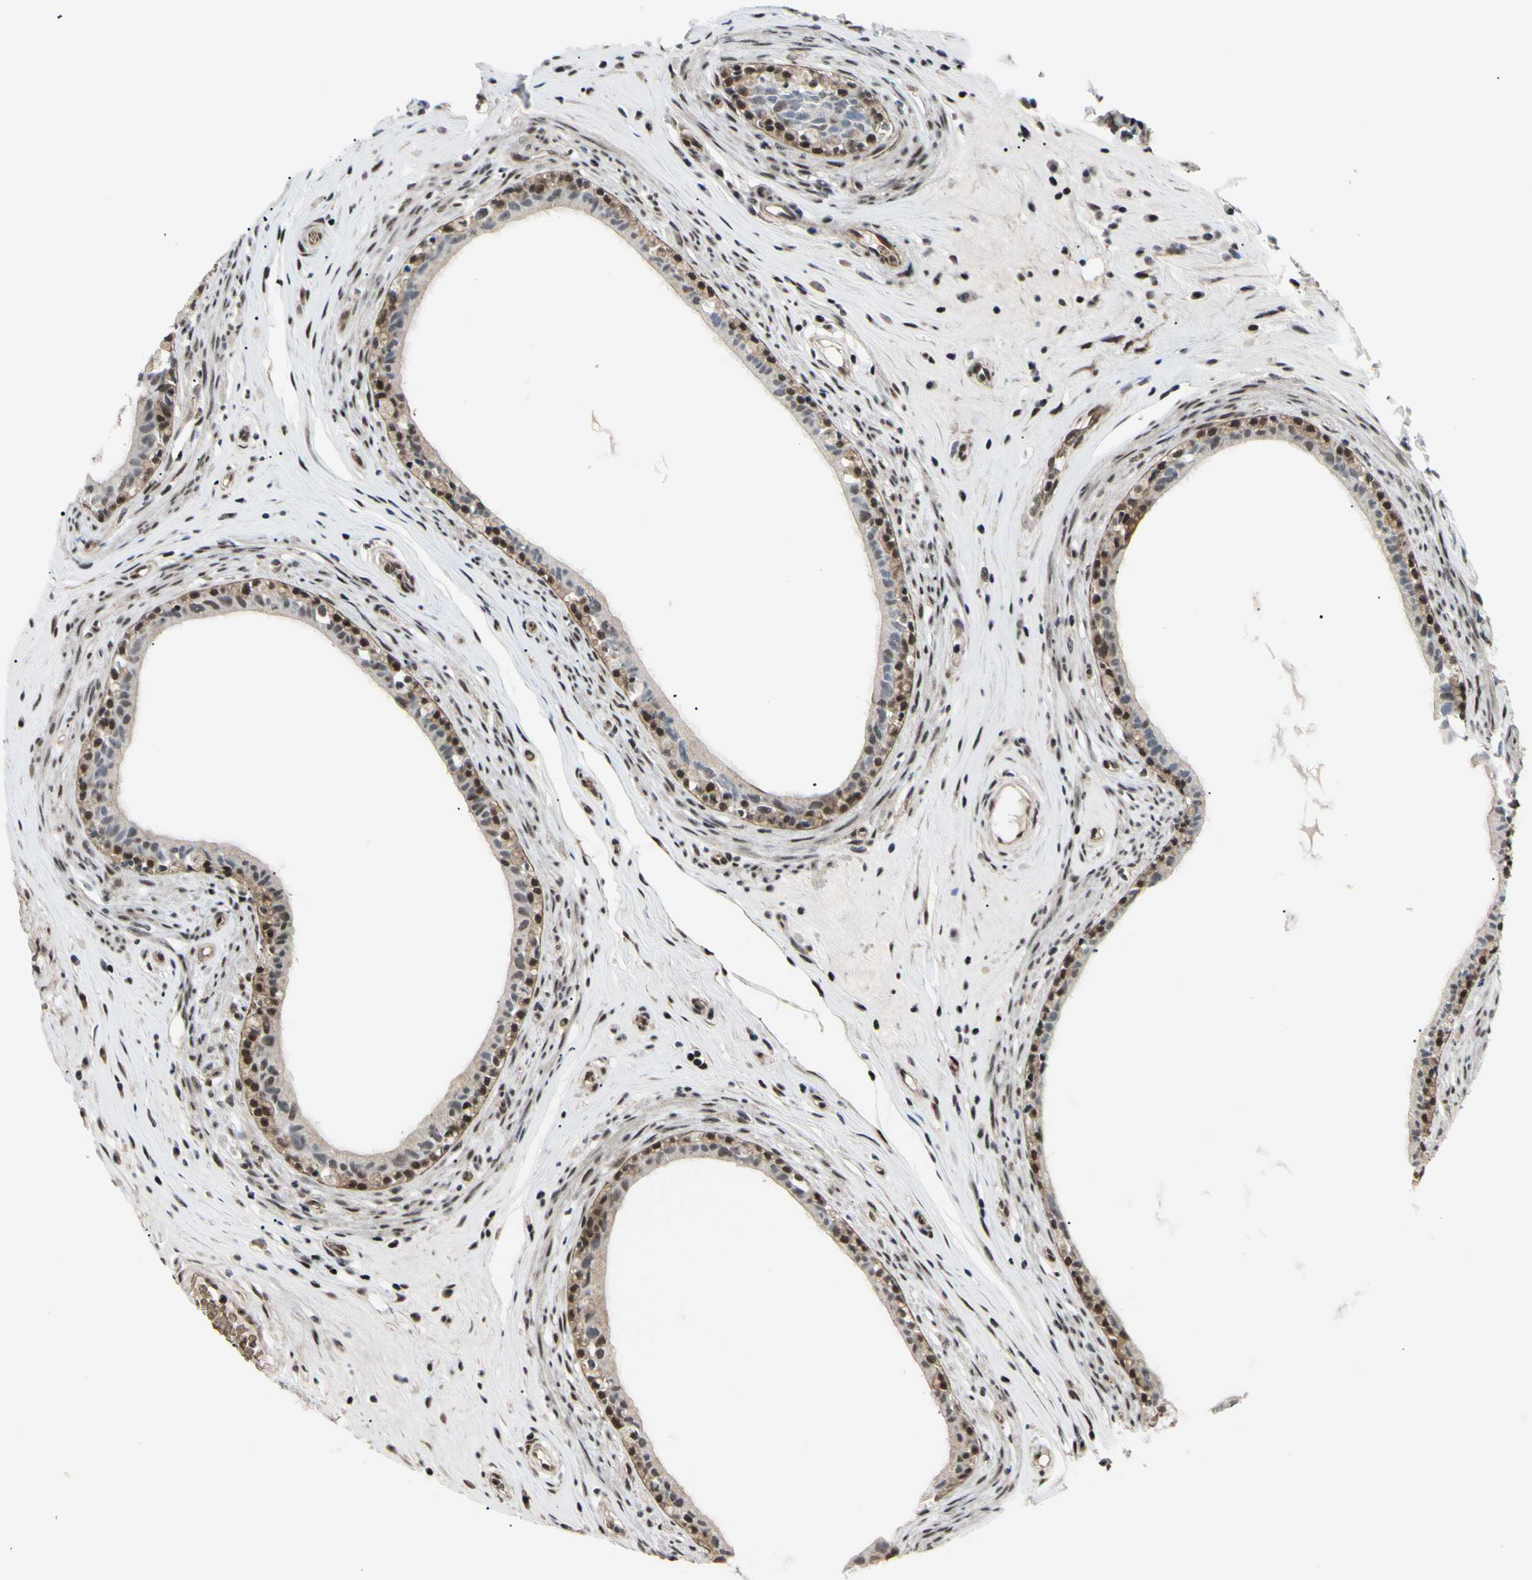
{"staining": {"intensity": "moderate", "quantity": ">75%", "location": "nuclear"}, "tissue": "epididymis", "cell_type": "Glandular cells", "image_type": "normal", "snomed": [{"axis": "morphology", "description": "Normal tissue, NOS"}, {"axis": "morphology", "description": "Inflammation, NOS"}, {"axis": "topography", "description": "Epididymis"}], "caption": "This micrograph displays normal epididymis stained with IHC to label a protein in brown. The nuclear of glandular cells show moderate positivity for the protein. Nuclei are counter-stained blue.", "gene": "THAP12", "patient": {"sex": "male", "age": 84}}